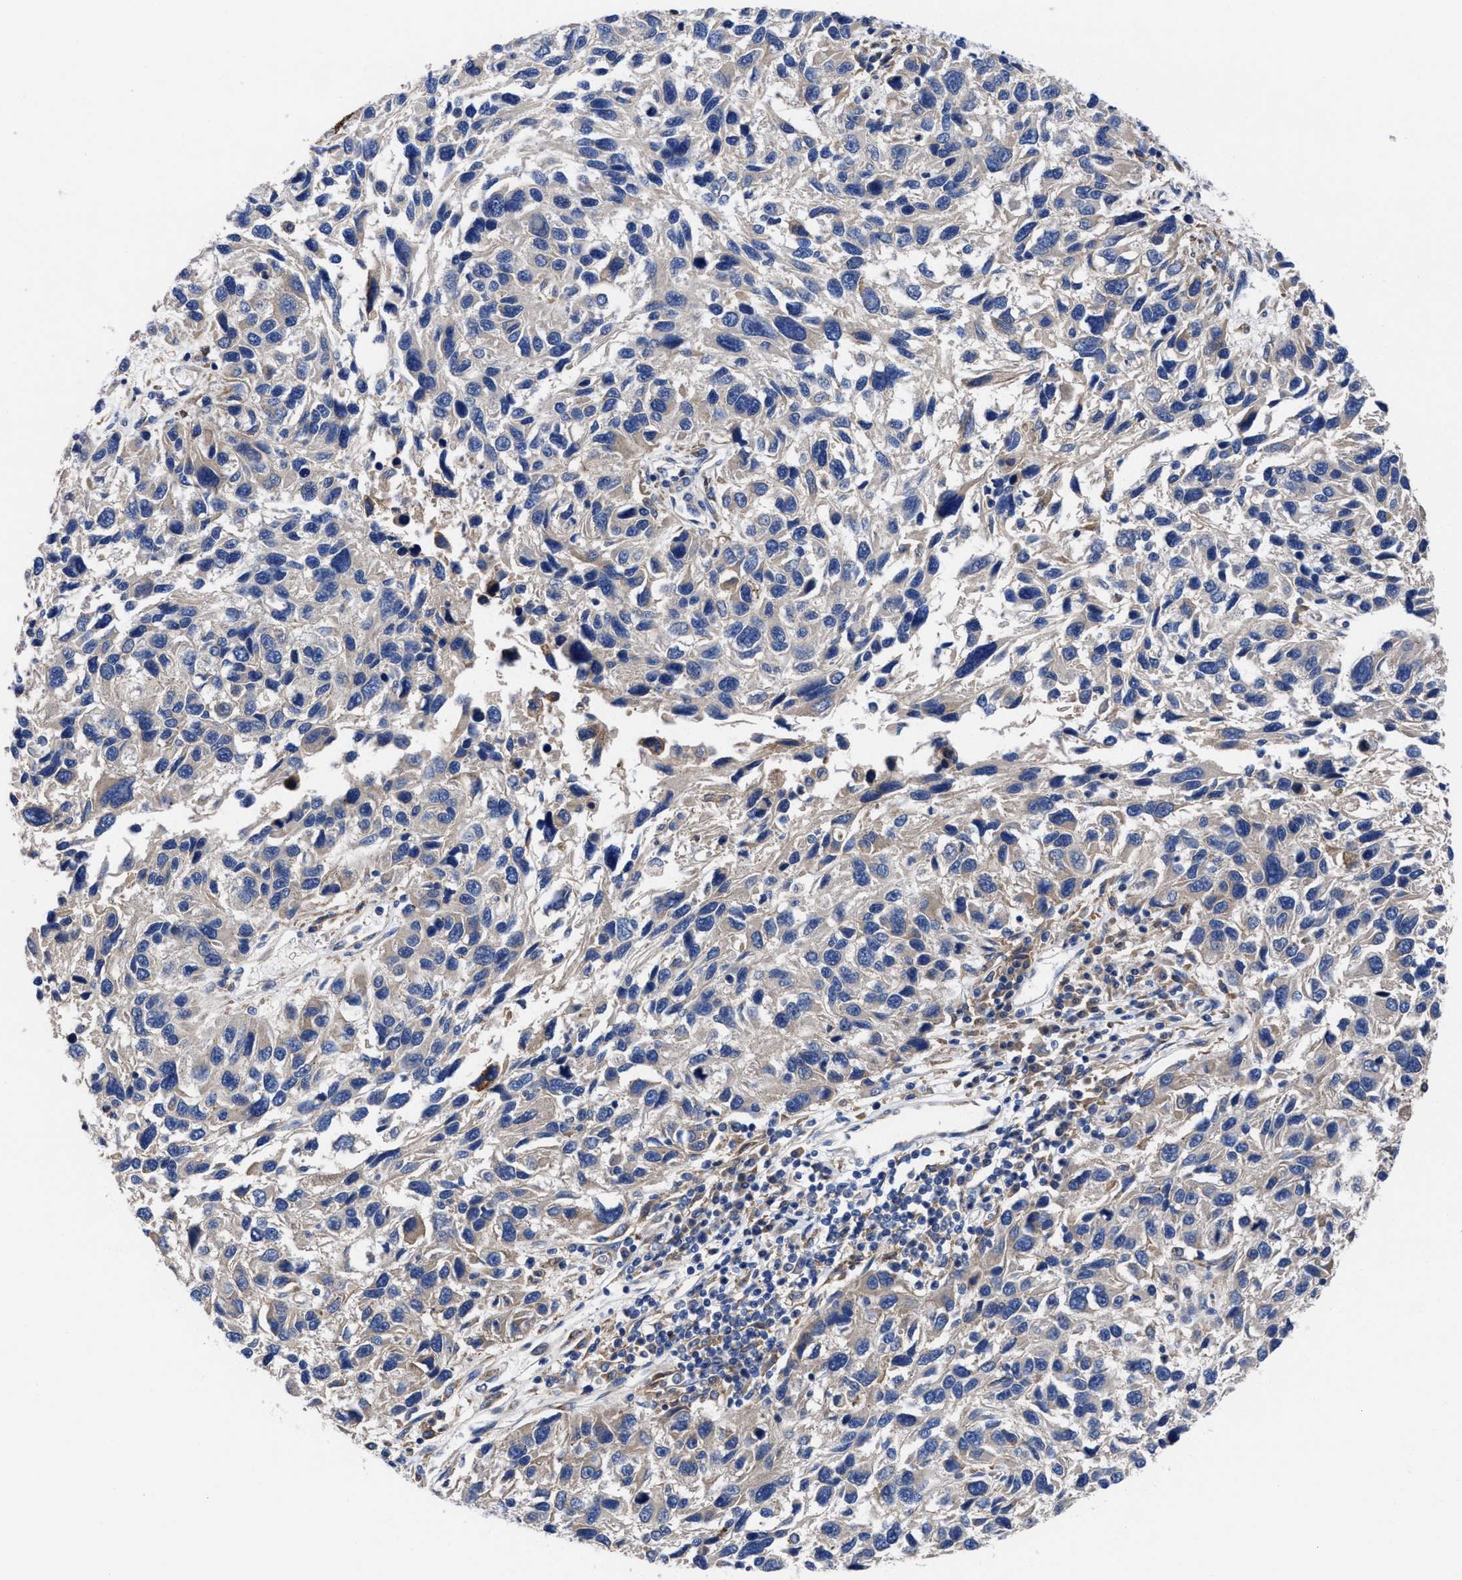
{"staining": {"intensity": "weak", "quantity": "<25%", "location": "cytoplasmic/membranous"}, "tissue": "melanoma", "cell_type": "Tumor cells", "image_type": "cancer", "snomed": [{"axis": "morphology", "description": "Malignant melanoma, NOS"}, {"axis": "topography", "description": "Skin"}], "caption": "The immunohistochemistry (IHC) image has no significant expression in tumor cells of malignant melanoma tissue.", "gene": "TXNDC17", "patient": {"sex": "male", "age": 53}}